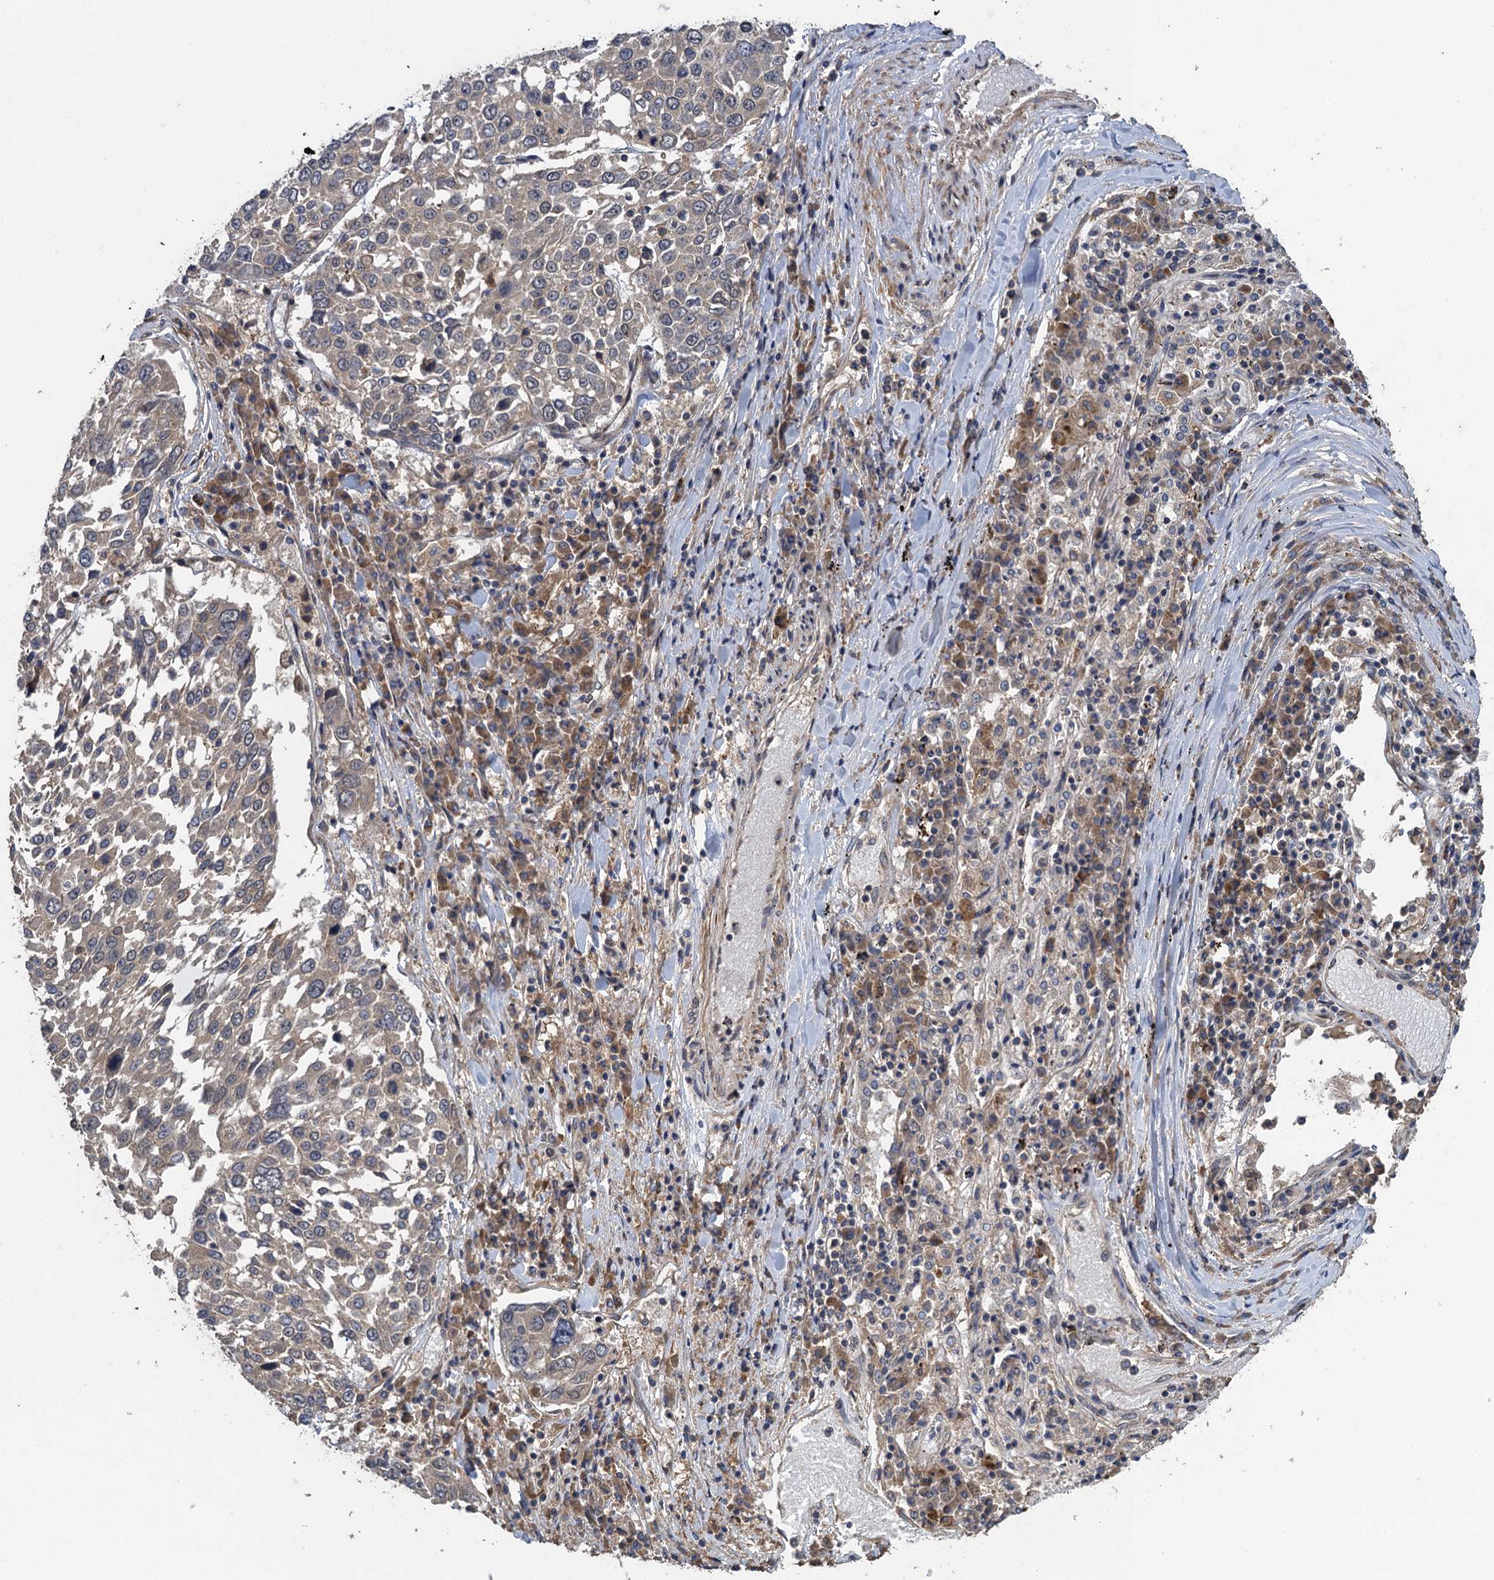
{"staining": {"intensity": "negative", "quantity": "none", "location": "none"}, "tissue": "lung cancer", "cell_type": "Tumor cells", "image_type": "cancer", "snomed": [{"axis": "morphology", "description": "Squamous cell carcinoma, NOS"}, {"axis": "topography", "description": "Lung"}], "caption": "Immunohistochemical staining of lung squamous cell carcinoma shows no significant staining in tumor cells.", "gene": "CNTN5", "patient": {"sex": "male", "age": 65}}